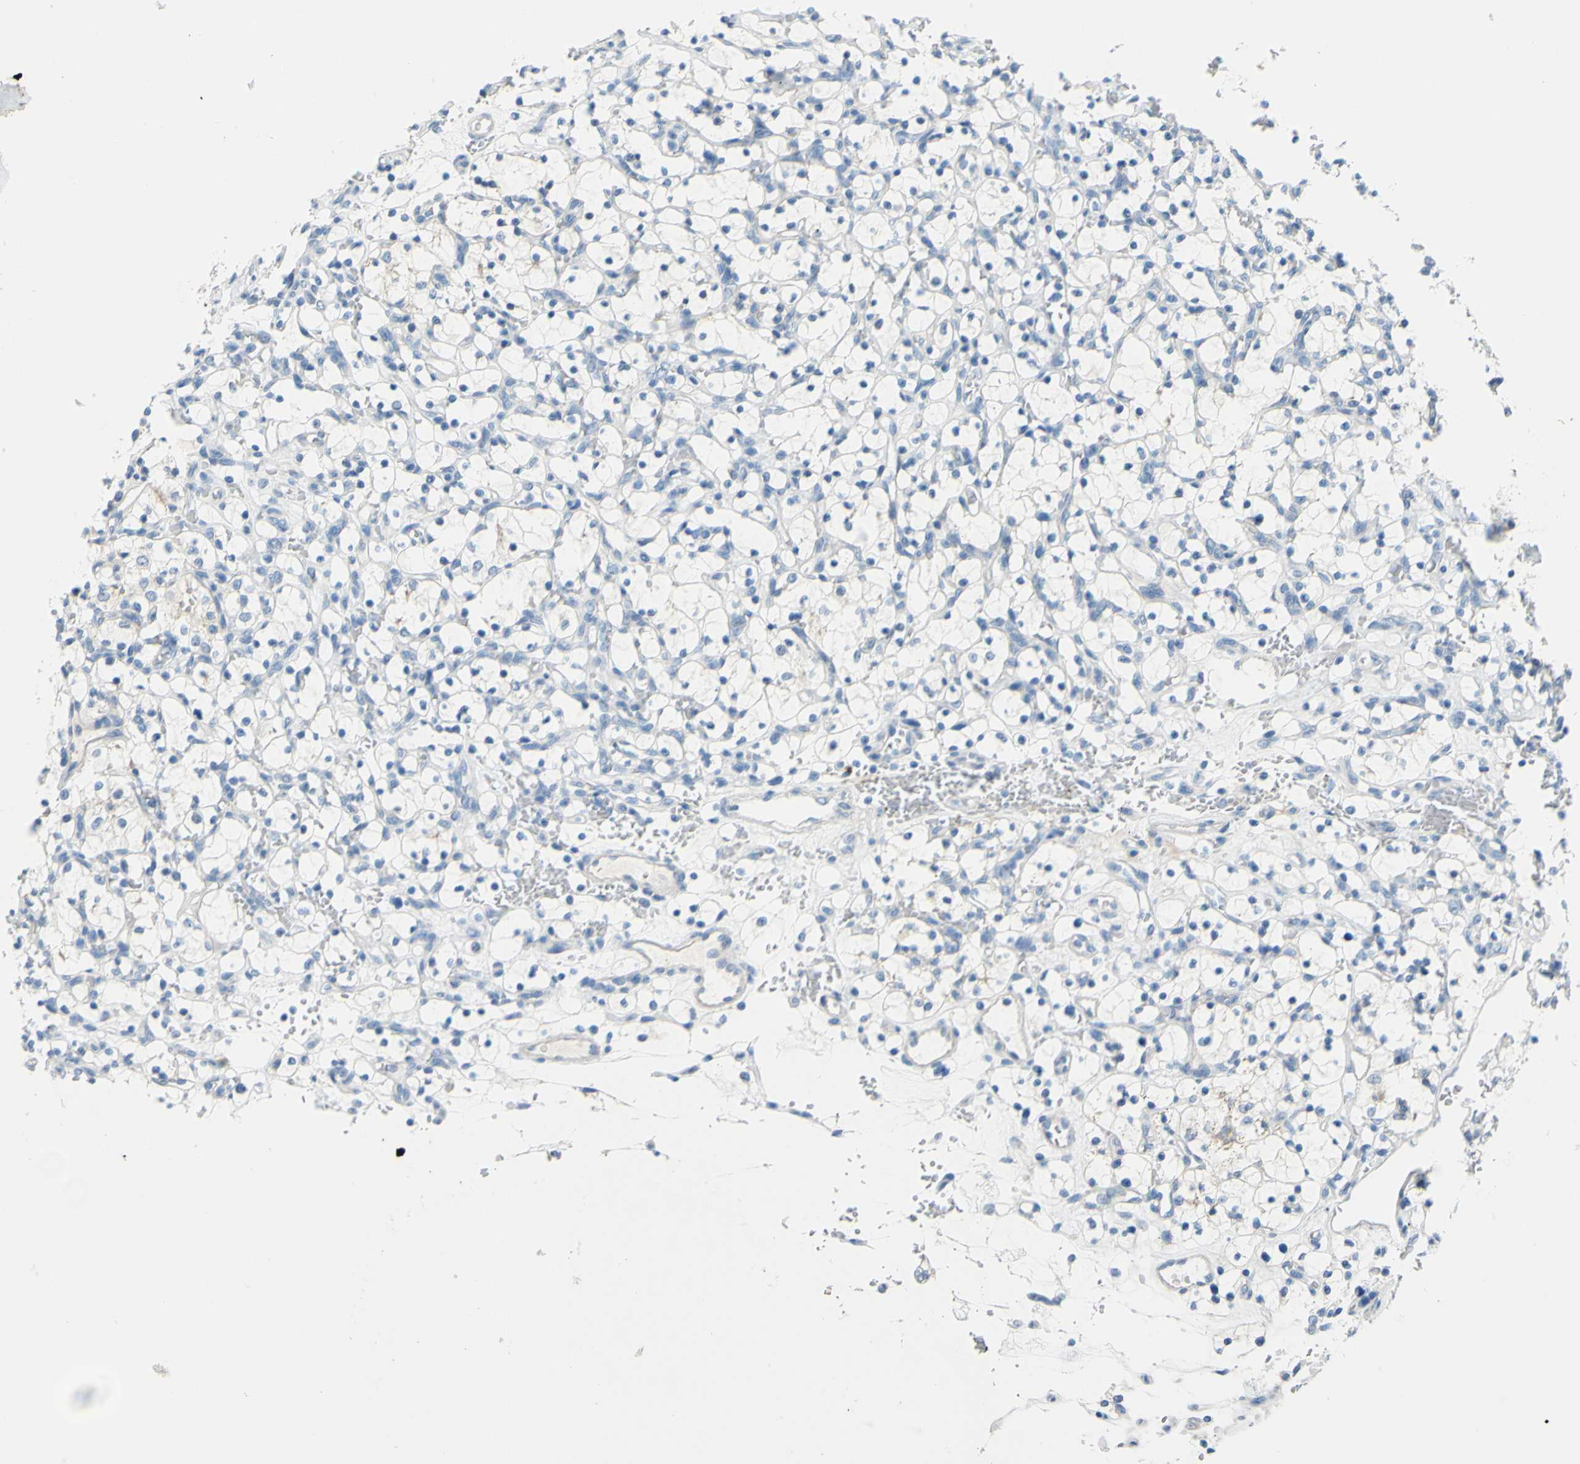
{"staining": {"intensity": "negative", "quantity": "none", "location": "none"}, "tissue": "renal cancer", "cell_type": "Tumor cells", "image_type": "cancer", "snomed": [{"axis": "morphology", "description": "Adenocarcinoma, NOS"}, {"axis": "topography", "description": "Kidney"}], "caption": "This is an immunohistochemistry histopathology image of renal cancer. There is no expression in tumor cells.", "gene": "SLC1A2", "patient": {"sex": "female", "age": 69}}